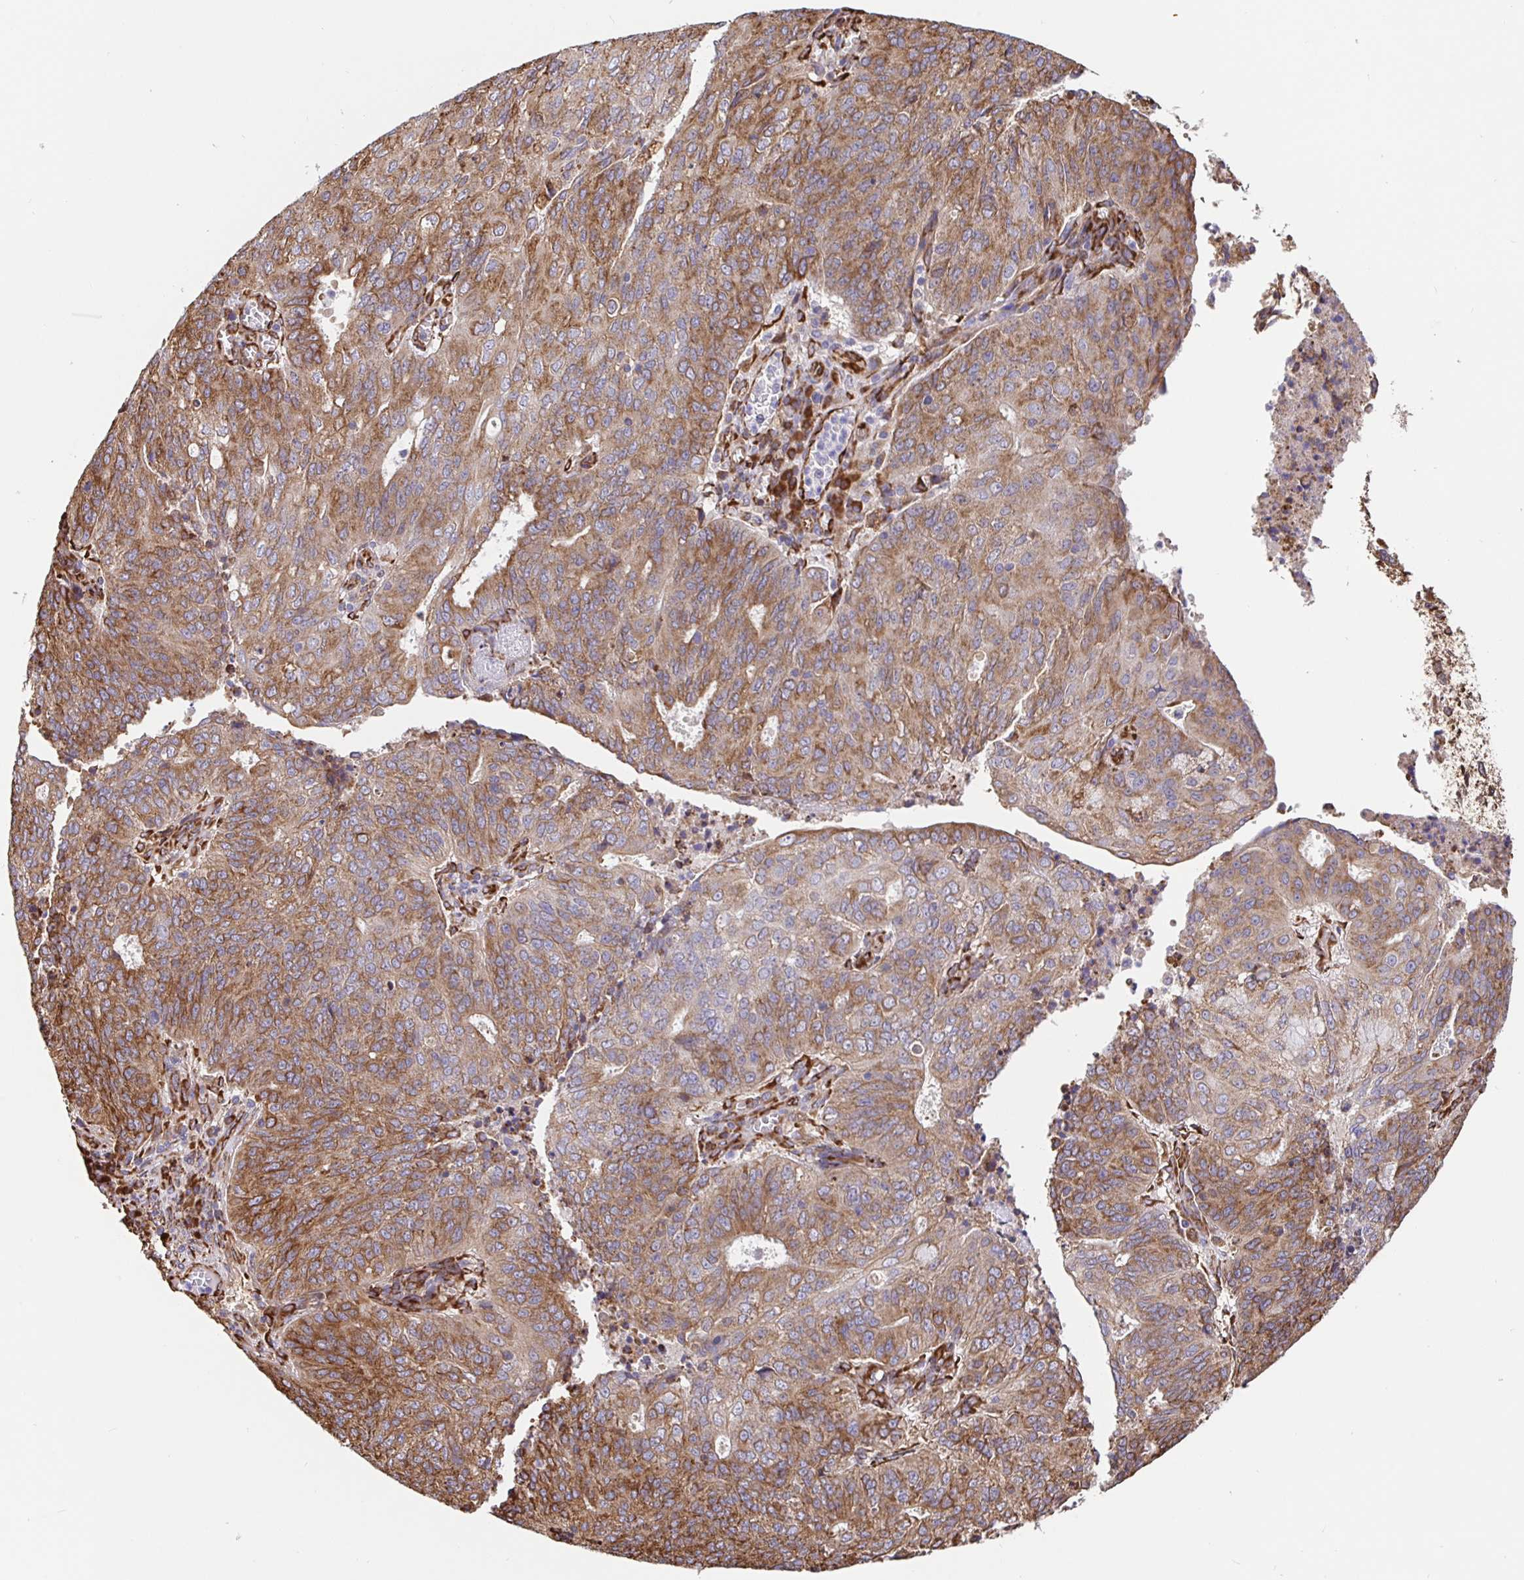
{"staining": {"intensity": "moderate", "quantity": ">75%", "location": "cytoplasmic/membranous"}, "tissue": "endometrial cancer", "cell_type": "Tumor cells", "image_type": "cancer", "snomed": [{"axis": "morphology", "description": "Adenocarcinoma, NOS"}, {"axis": "topography", "description": "Endometrium"}], "caption": "Endometrial adenocarcinoma tissue exhibits moderate cytoplasmic/membranous staining in approximately >75% of tumor cells", "gene": "MAOA", "patient": {"sex": "female", "age": 82}}